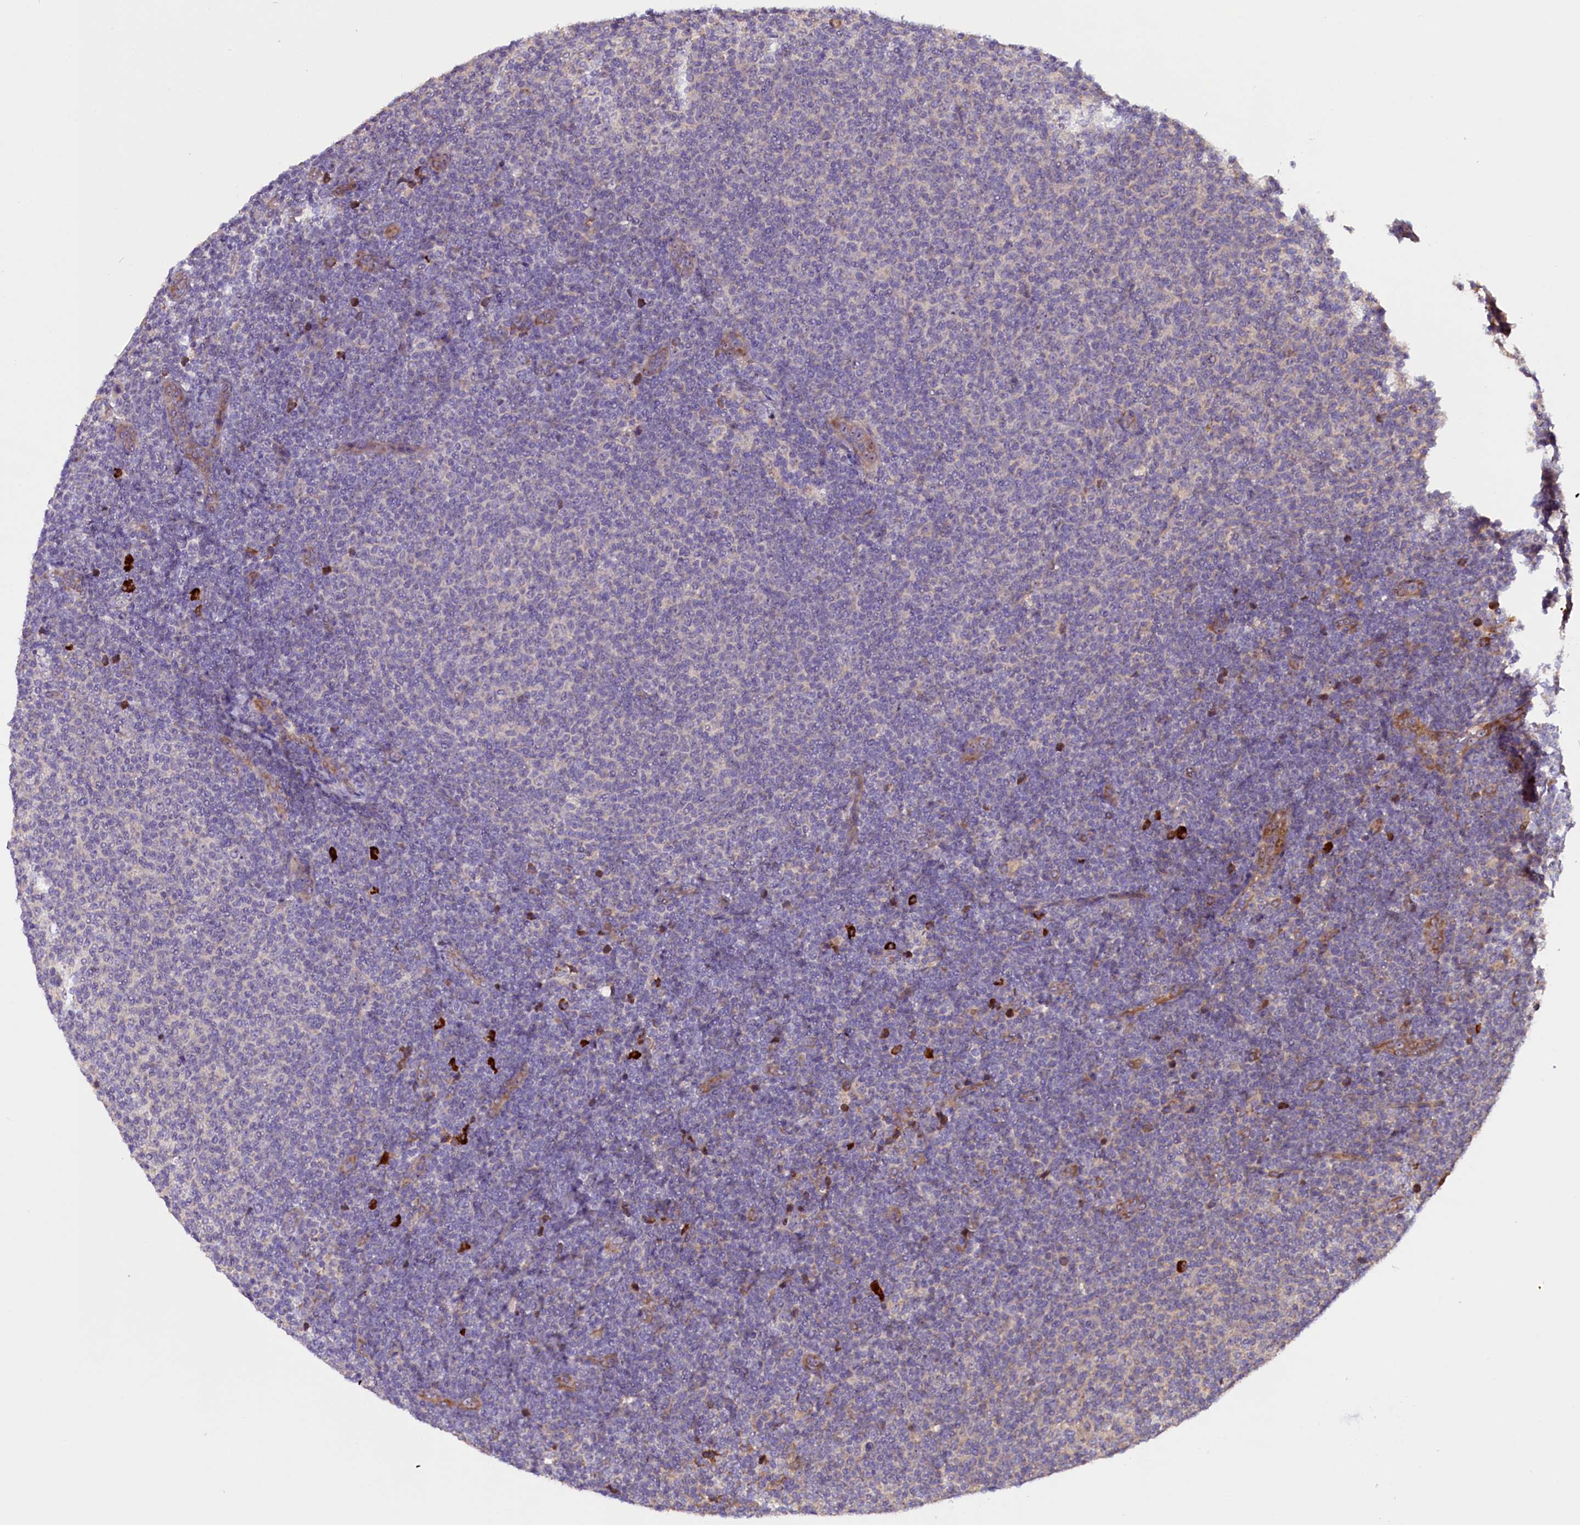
{"staining": {"intensity": "negative", "quantity": "none", "location": "none"}, "tissue": "lymphoma", "cell_type": "Tumor cells", "image_type": "cancer", "snomed": [{"axis": "morphology", "description": "Malignant lymphoma, non-Hodgkin's type, Low grade"}, {"axis": "topography", "description": "Lymph node"}], "caption": "The photomicrograph exhibits no staining of tumor cells in malignant lymphoma, non-Hodgkin's type (low-grade).", "gene": "FRY", "patient": {"sex": "male", "age": 66}}